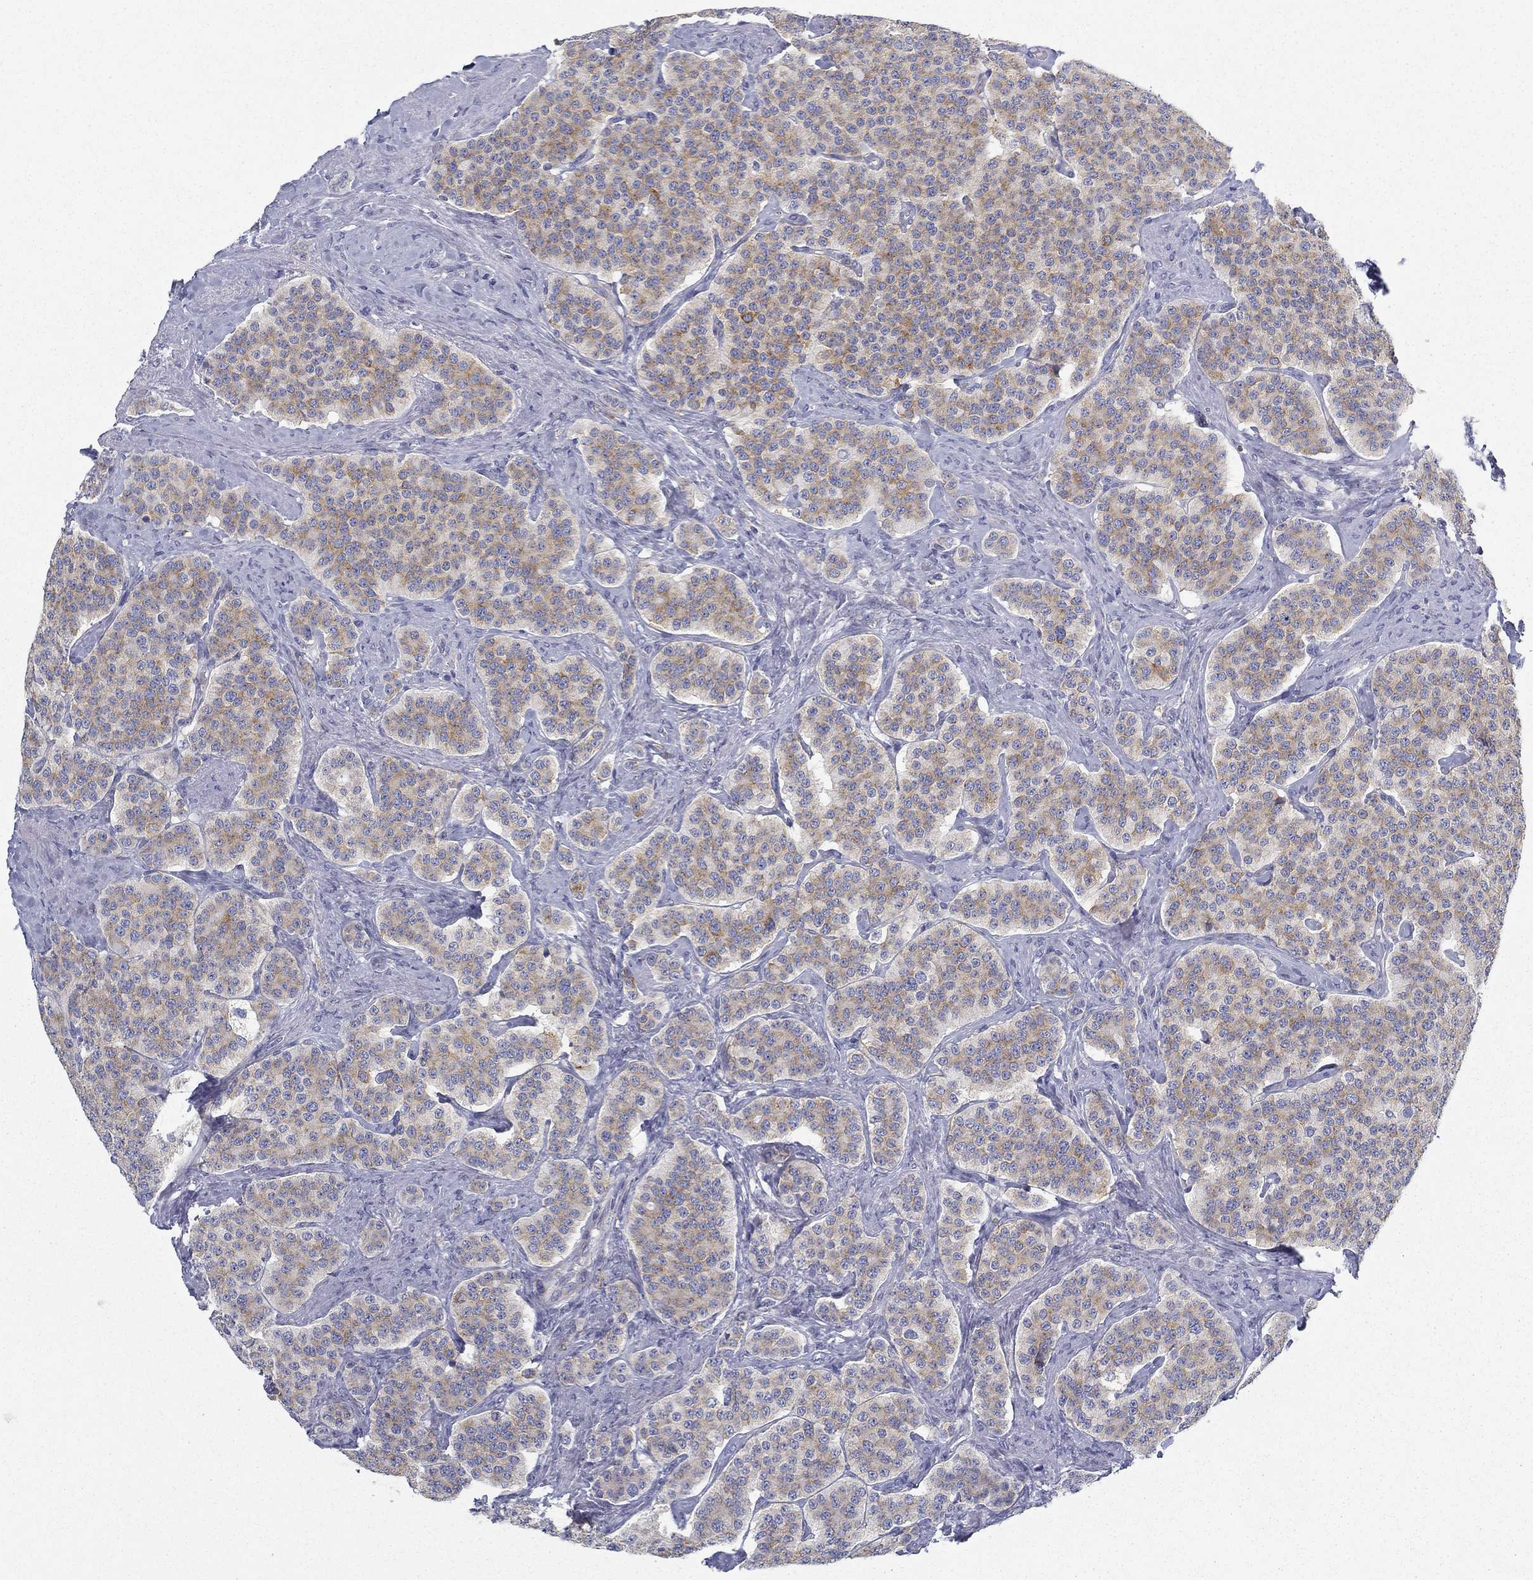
{"staining": {"intensity": "moderate", "quantity": "25%-75%", "location": "cytoplasmic/membranous"}, "tissue": "carcinoid", "cell_type": "Tumor cells", "image_type": "cancer", "snomed": [{"axis": "morphology", "description": "Carcinoid, malignant, NOS"}, {"axis": "topography", "description": "Small intestine"}], "caption": "Carcinoid stained with a brown dye demonstrates moderate cytoplasmic/membranous positive positivity in approximately 25%-75% of tumor cells.", "gene": "FXR1", "patient": {"sex": "female", "age": 58}}